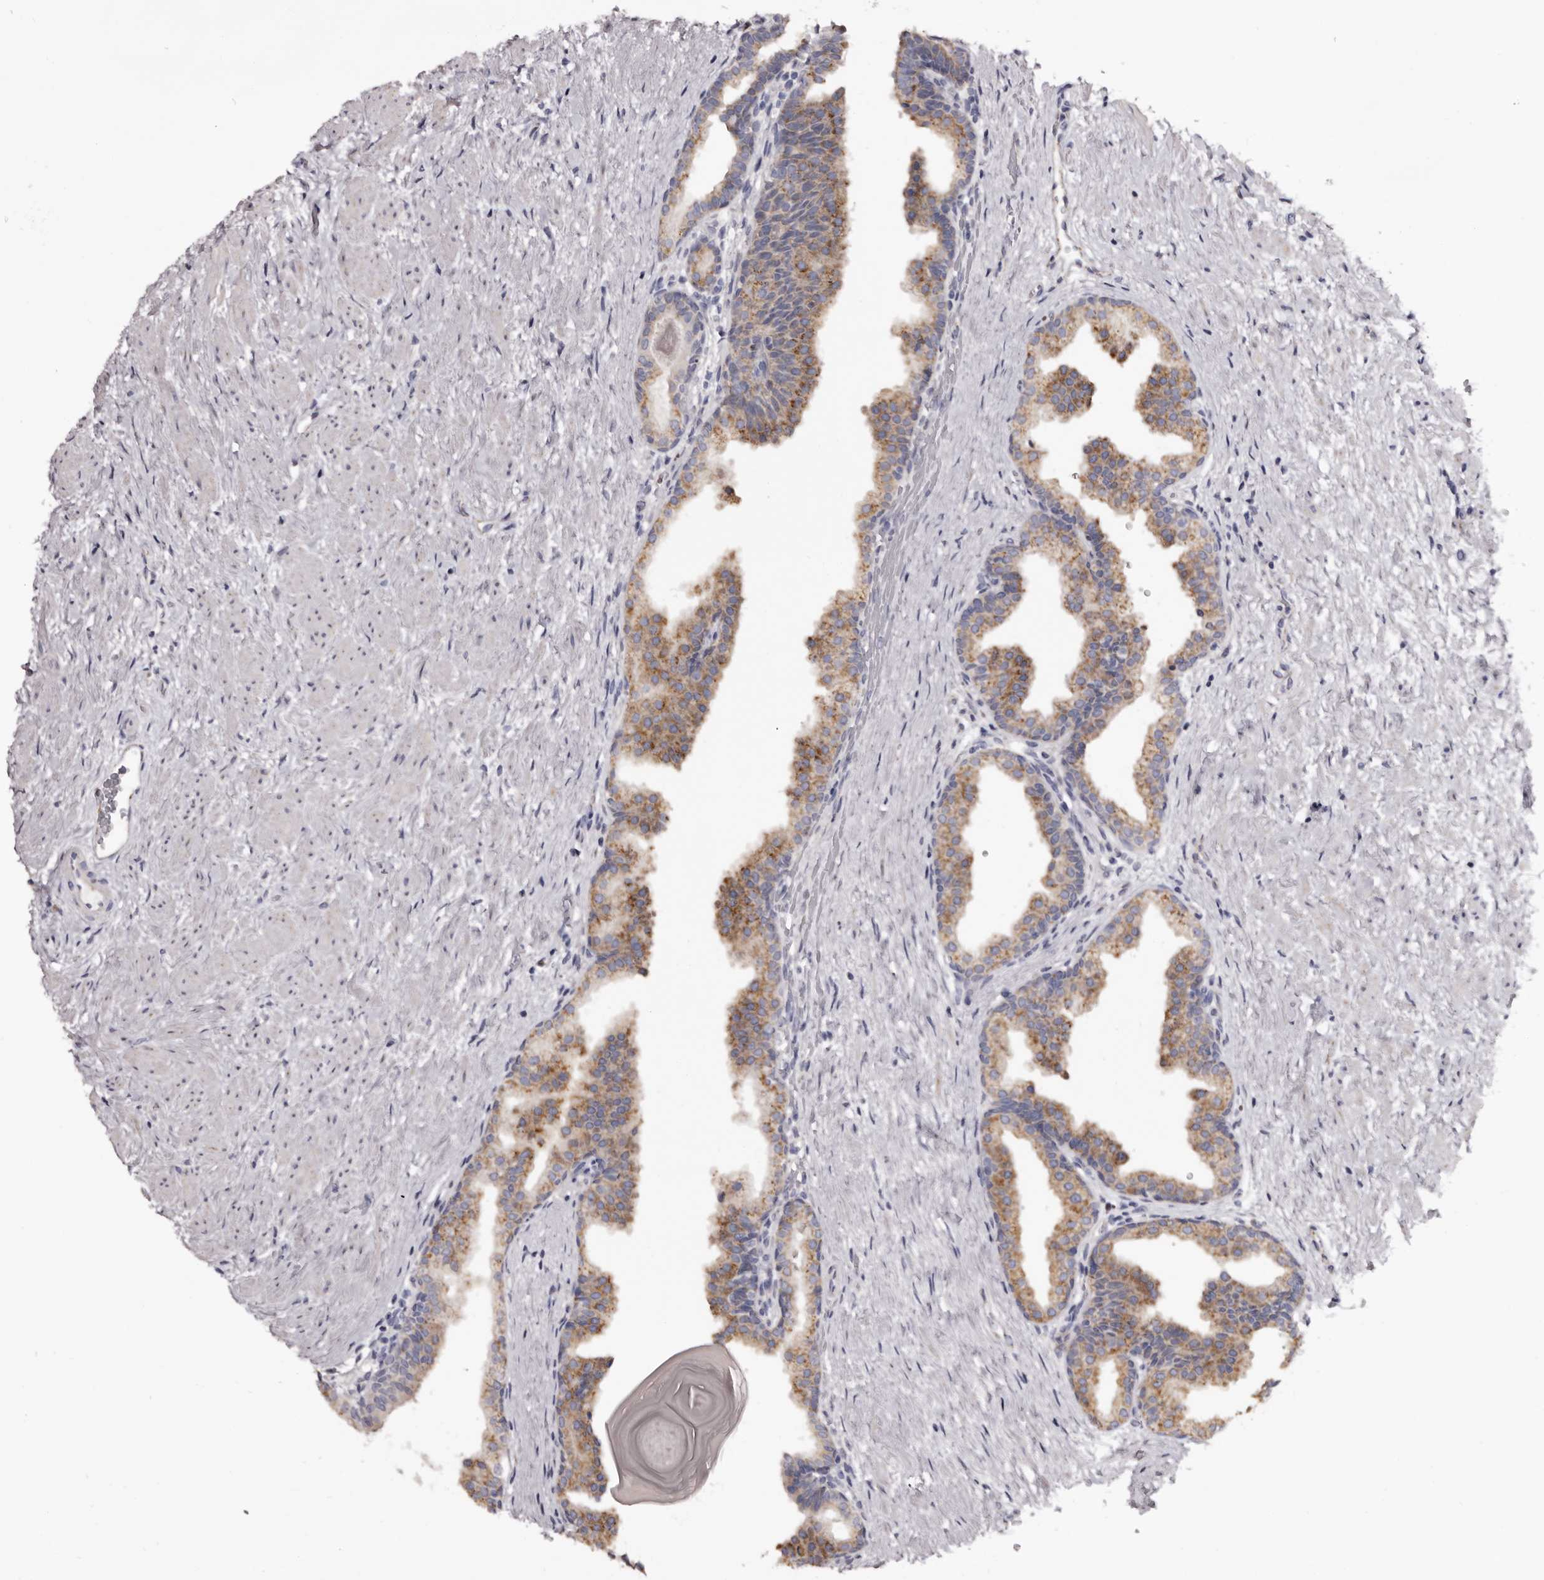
{"staining": {"intensity": "moderate", "quantity": "25%-75%", "location": "cytoplasmic/membranous"}, "tissue": "prostate", "cell_type": "Glandular cells", "image_type": "normal", "snomed": [{"axis": "morphology", "description": "Normal tissue, NOS"}, {"axis": "topography", "description": "Prostate"}], "caption": "Glandular cells display moderate cytoplasmic/membranous positivity in approximately 25%-75% of cells in benign prostate.", "gene": "CASQ1", "patient": {"sex": "male", "age": 48}}